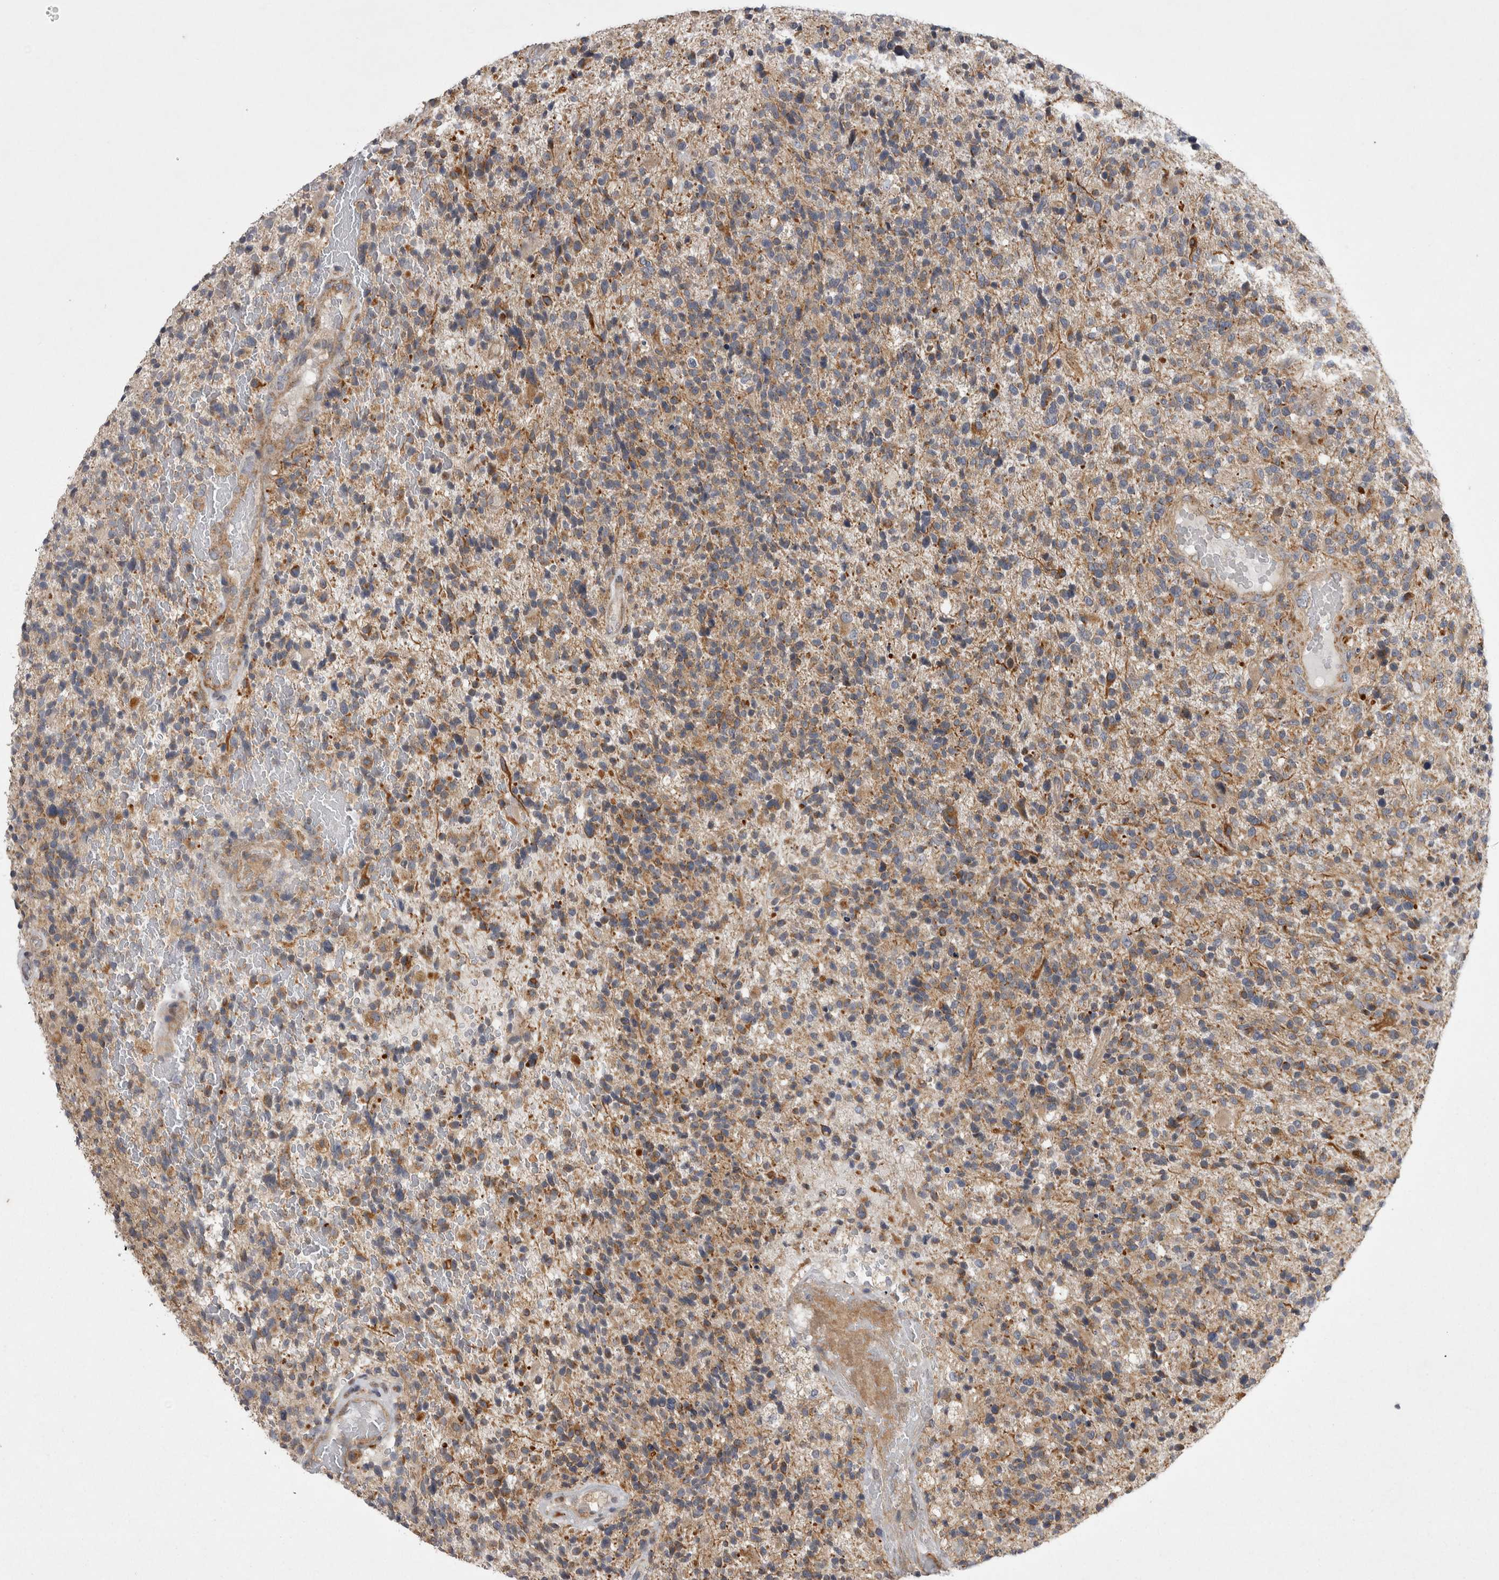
{"staining": {"intensity": "weak", "quantity": "<25%", "location": "cytoplasmic/membranous"}, "tissue": "glioma", "cell_type": "Tumor cells", "image_type": "cancer", "snomed": [{"axis": "morphology", "description": "Glioma, malignant, High grade"}, {"axis": "topography", "description": "Brain"}], "caption": "Glioma was stained to show a protein in brown. There is no significant expression in tumor cells.", "gene": "TSPOAP1", "patient": {"sex": "male", "age": 72}}